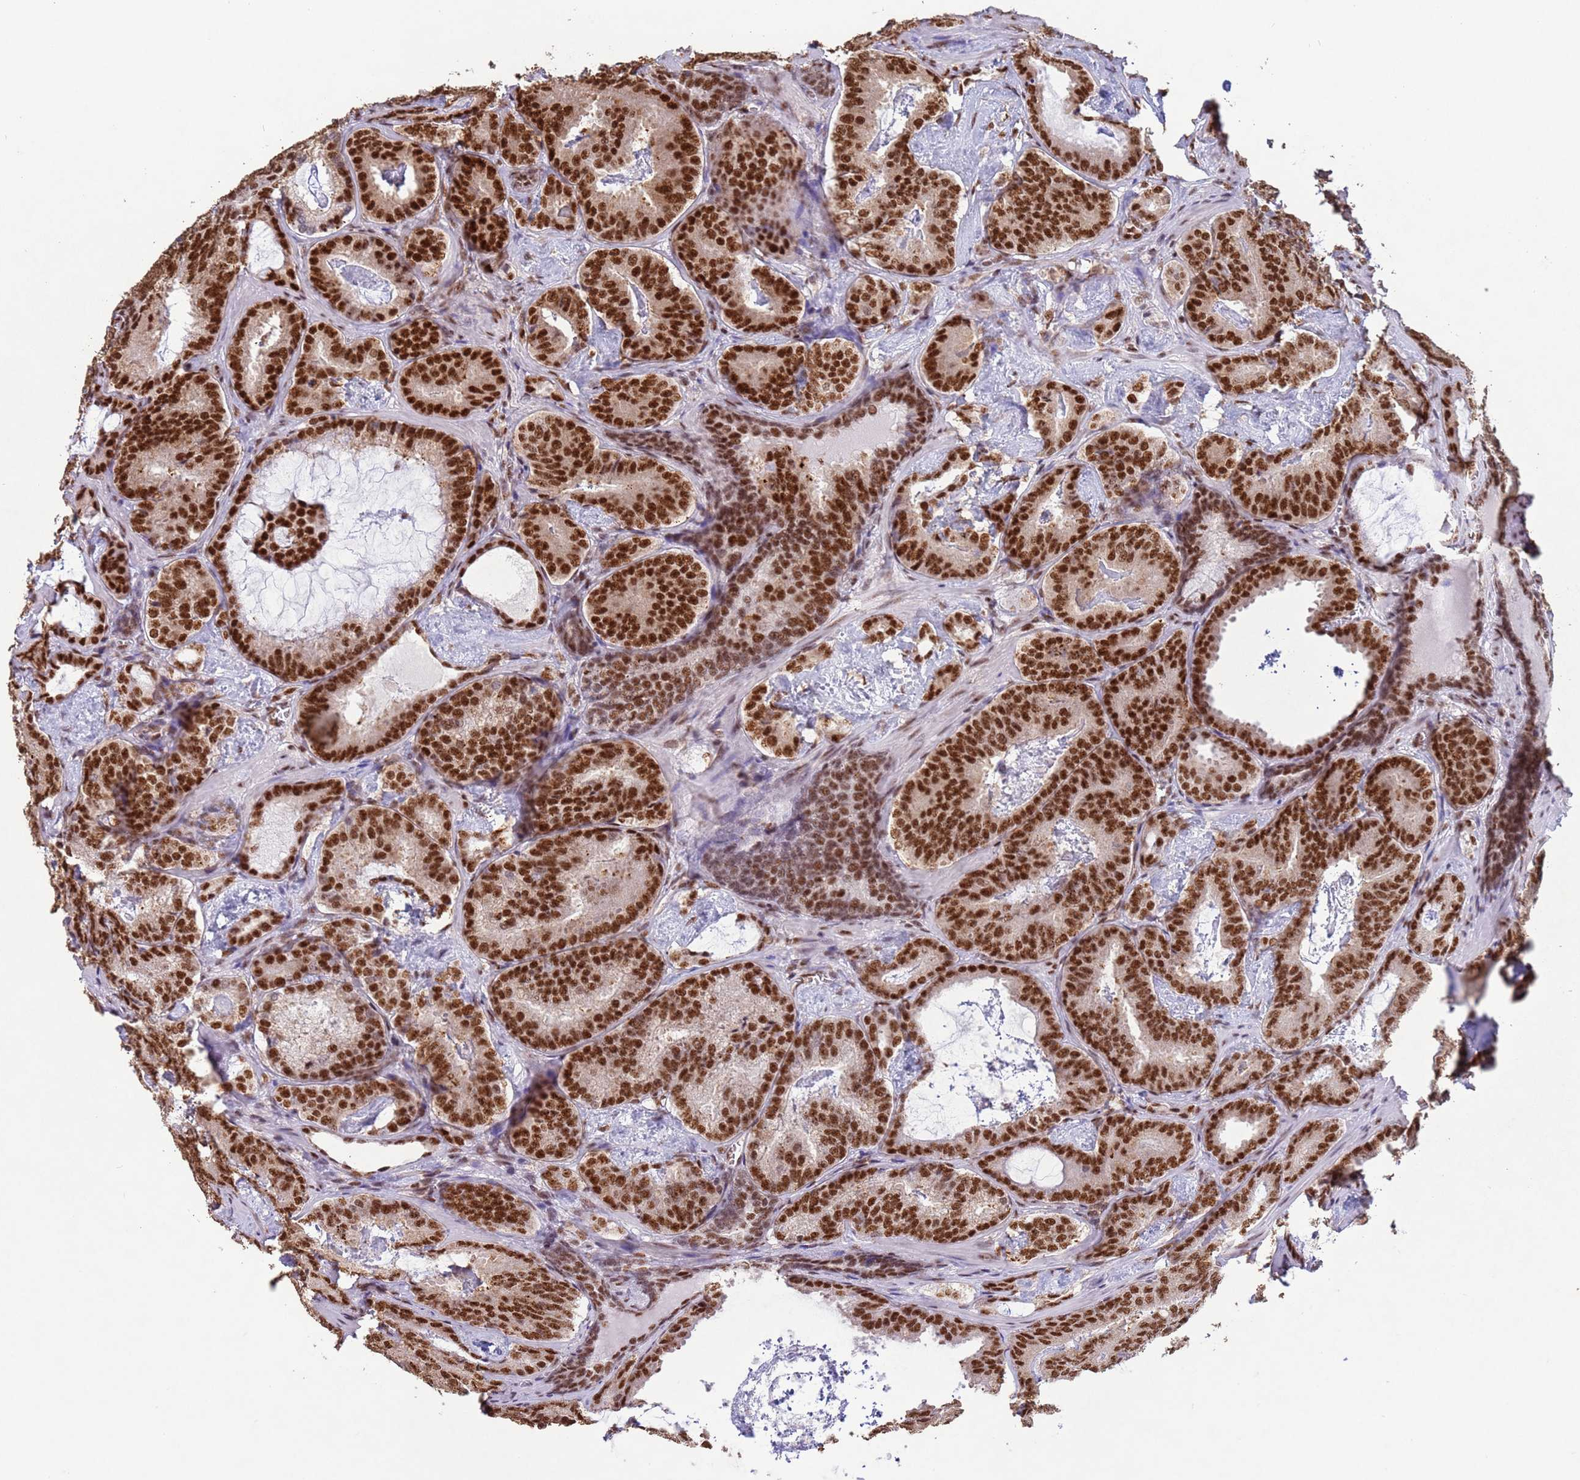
{"staining": {"intensity": "strong", "quantity": ">75%", "location": "nuclear"}, "tissue": "prostate cancer", "cell_type": "Tumor cells", "image_type": "cancer", "snomed": [{"axis": "morphology", "description": "Adenocarcinoma, Low grade"}, {"axis": "topography", "description": "Prostate"}], "caption": "A histopathology image of human prostate cancer stained for a protein demonstrates strong nuclear brown staining in tumor cells.", "gene": "ESF1", "patient": {"sex": "male", "age": 60}}